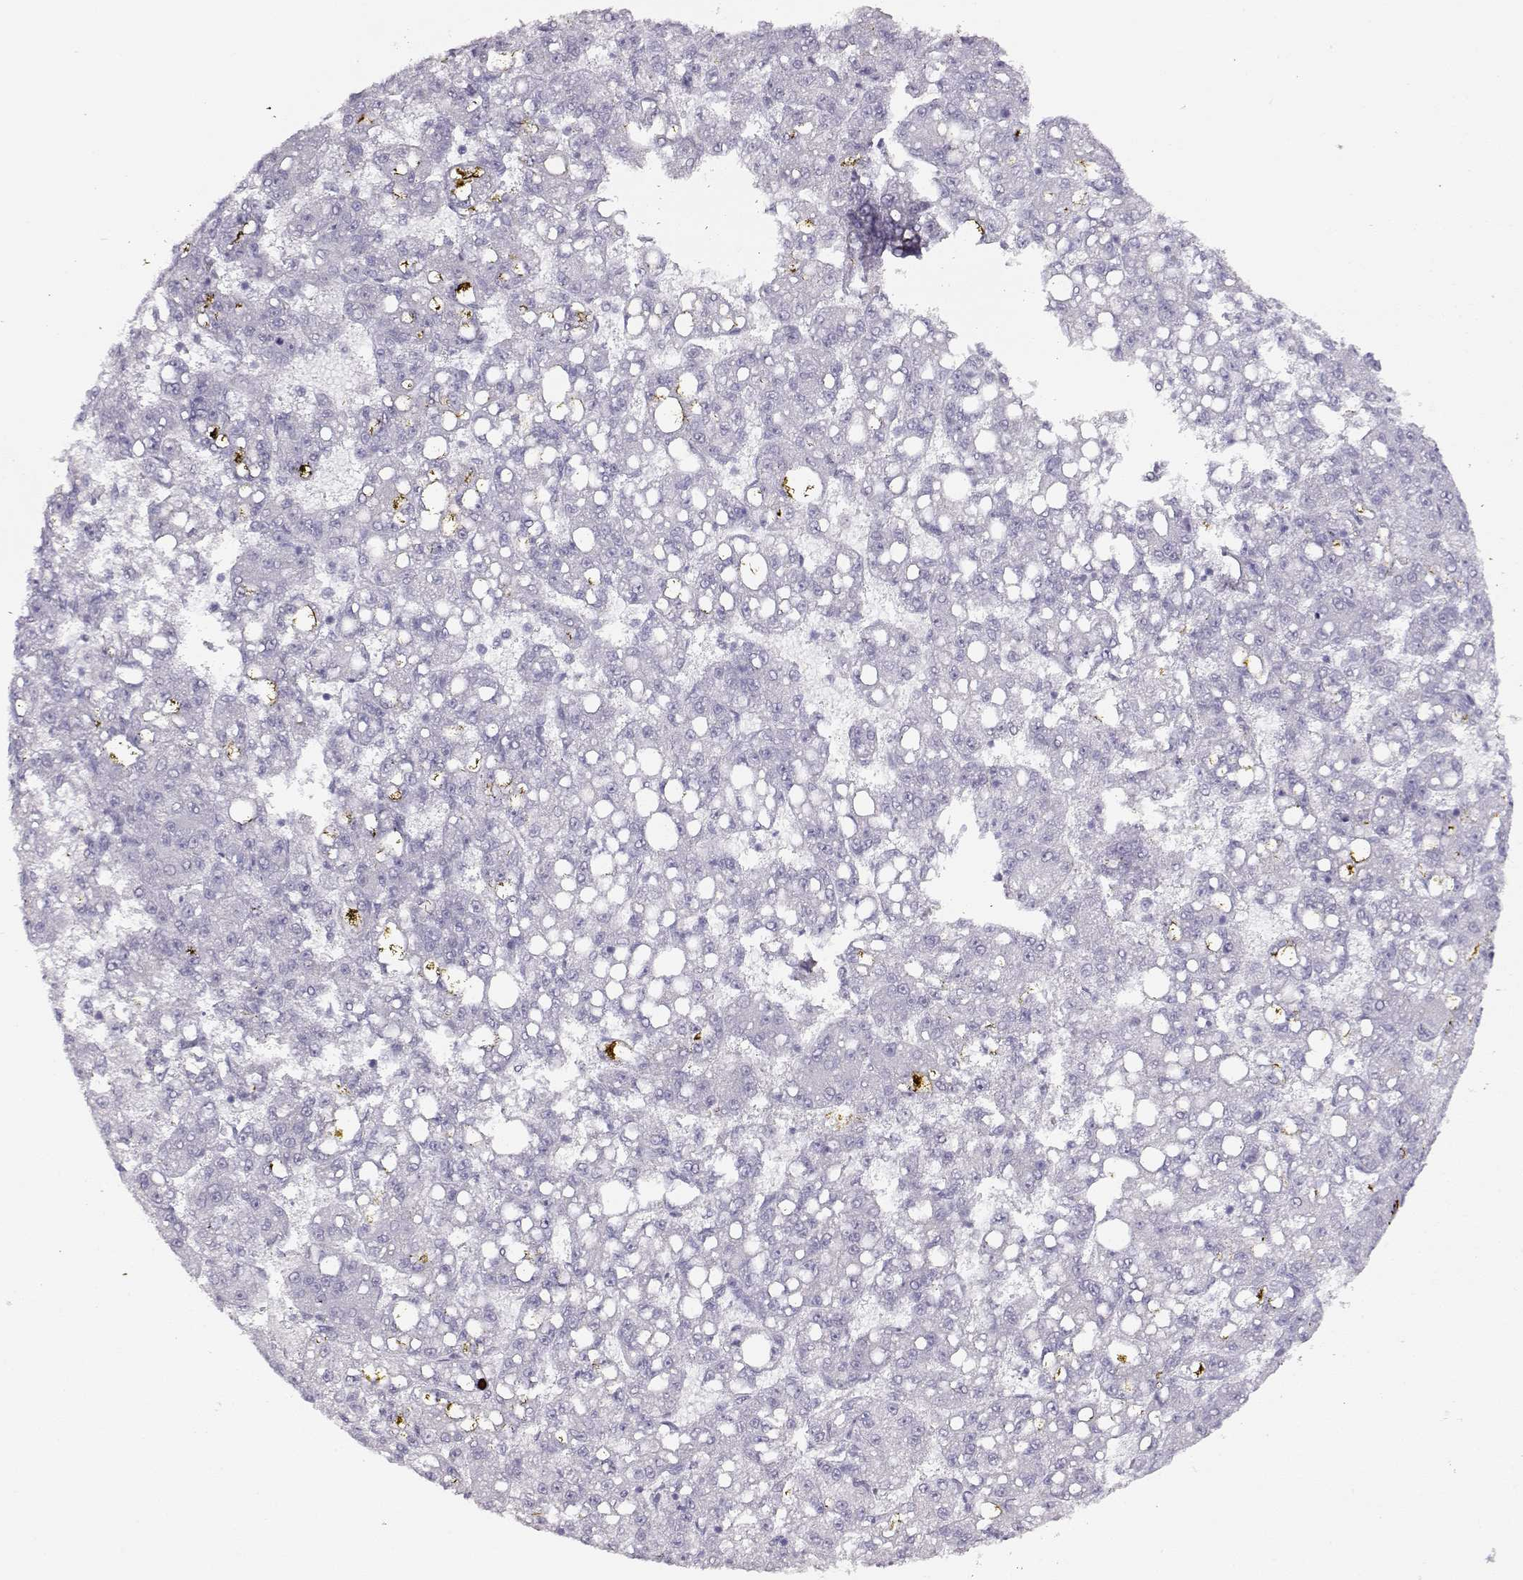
{"staining": {"intensity": "negative", "quantity": "none", "location": "none"}, "tissue": "liver cancer", "cell_type": "Tumor cells", "image_type": "cancer", "snomed": [{"axis": "morphology", "description": "Carcinoma, Hepatocellular, NOS"}, {"axis": "topography", "description": "Liver"}], "caption": "A high-resolution micrograph shows immunohistochemistry (IHC) staining of liver hepatocellular carcinoma, which exhibits no significant staining in tumor cells.", "gene": "IMPG1", "patient": {"sex": "female", "age": 65}}